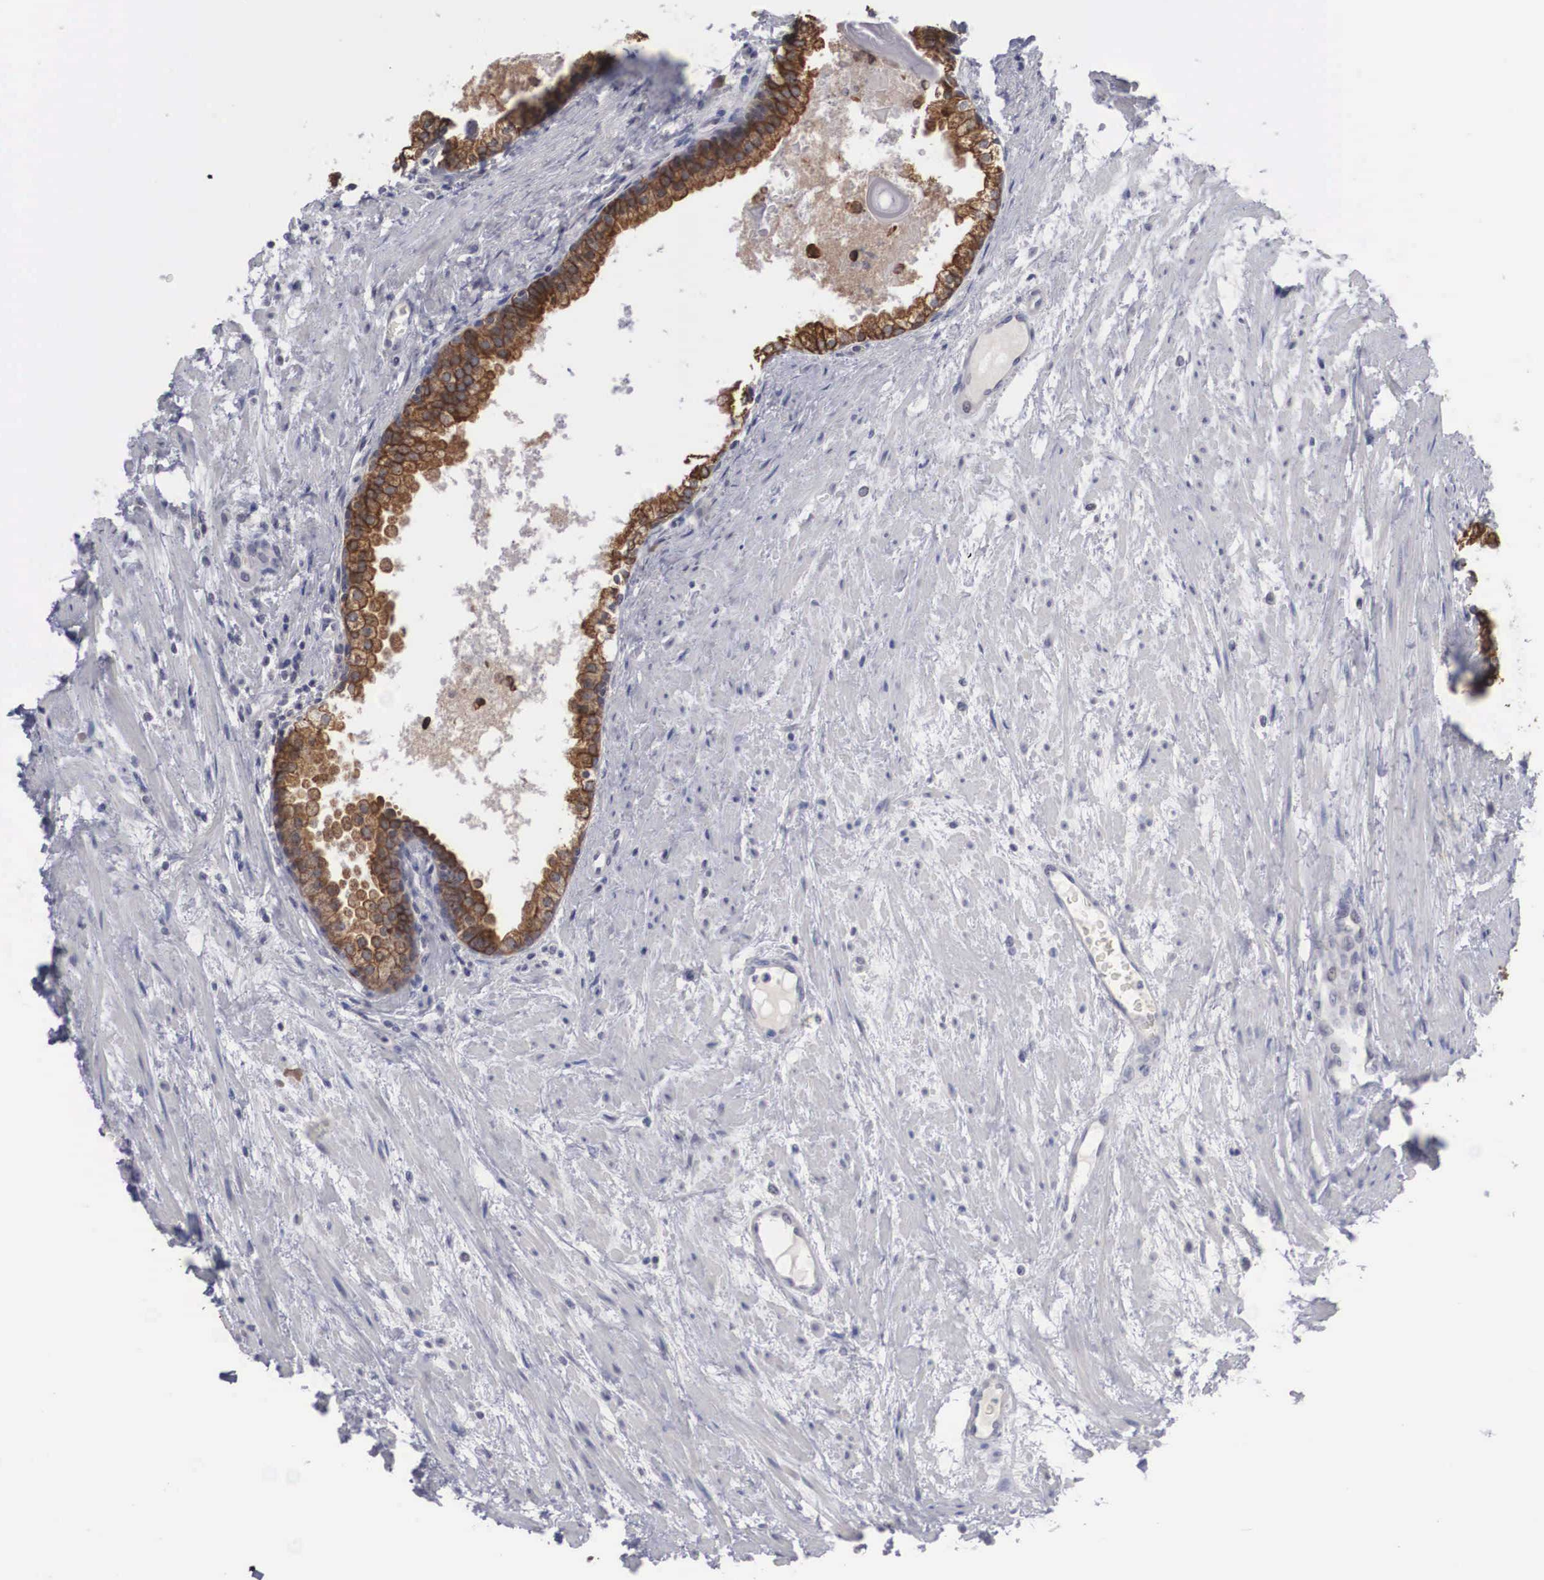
{"staining": {"intensity": "moderate", "quantity": "25%-75%", "location": "cytoplasmic/membranous"}, "tissue": "prostate", "cell_type": "Glandular cells", "image_type": "normal", "snomed": [{"axis": "morphology", "description": "Normal tissue, NOS"}, {"axis": "topography", "description": "Prostate"}], "caption": "DAB immunohistochemical staining of unremarkable prostate demonstrates moderate cytoplasmic/membranous protein expression in approximately 25%-75% of glandular cells.", "gene": "WDR89", "patient": {"sex": "male", "age": 65}}